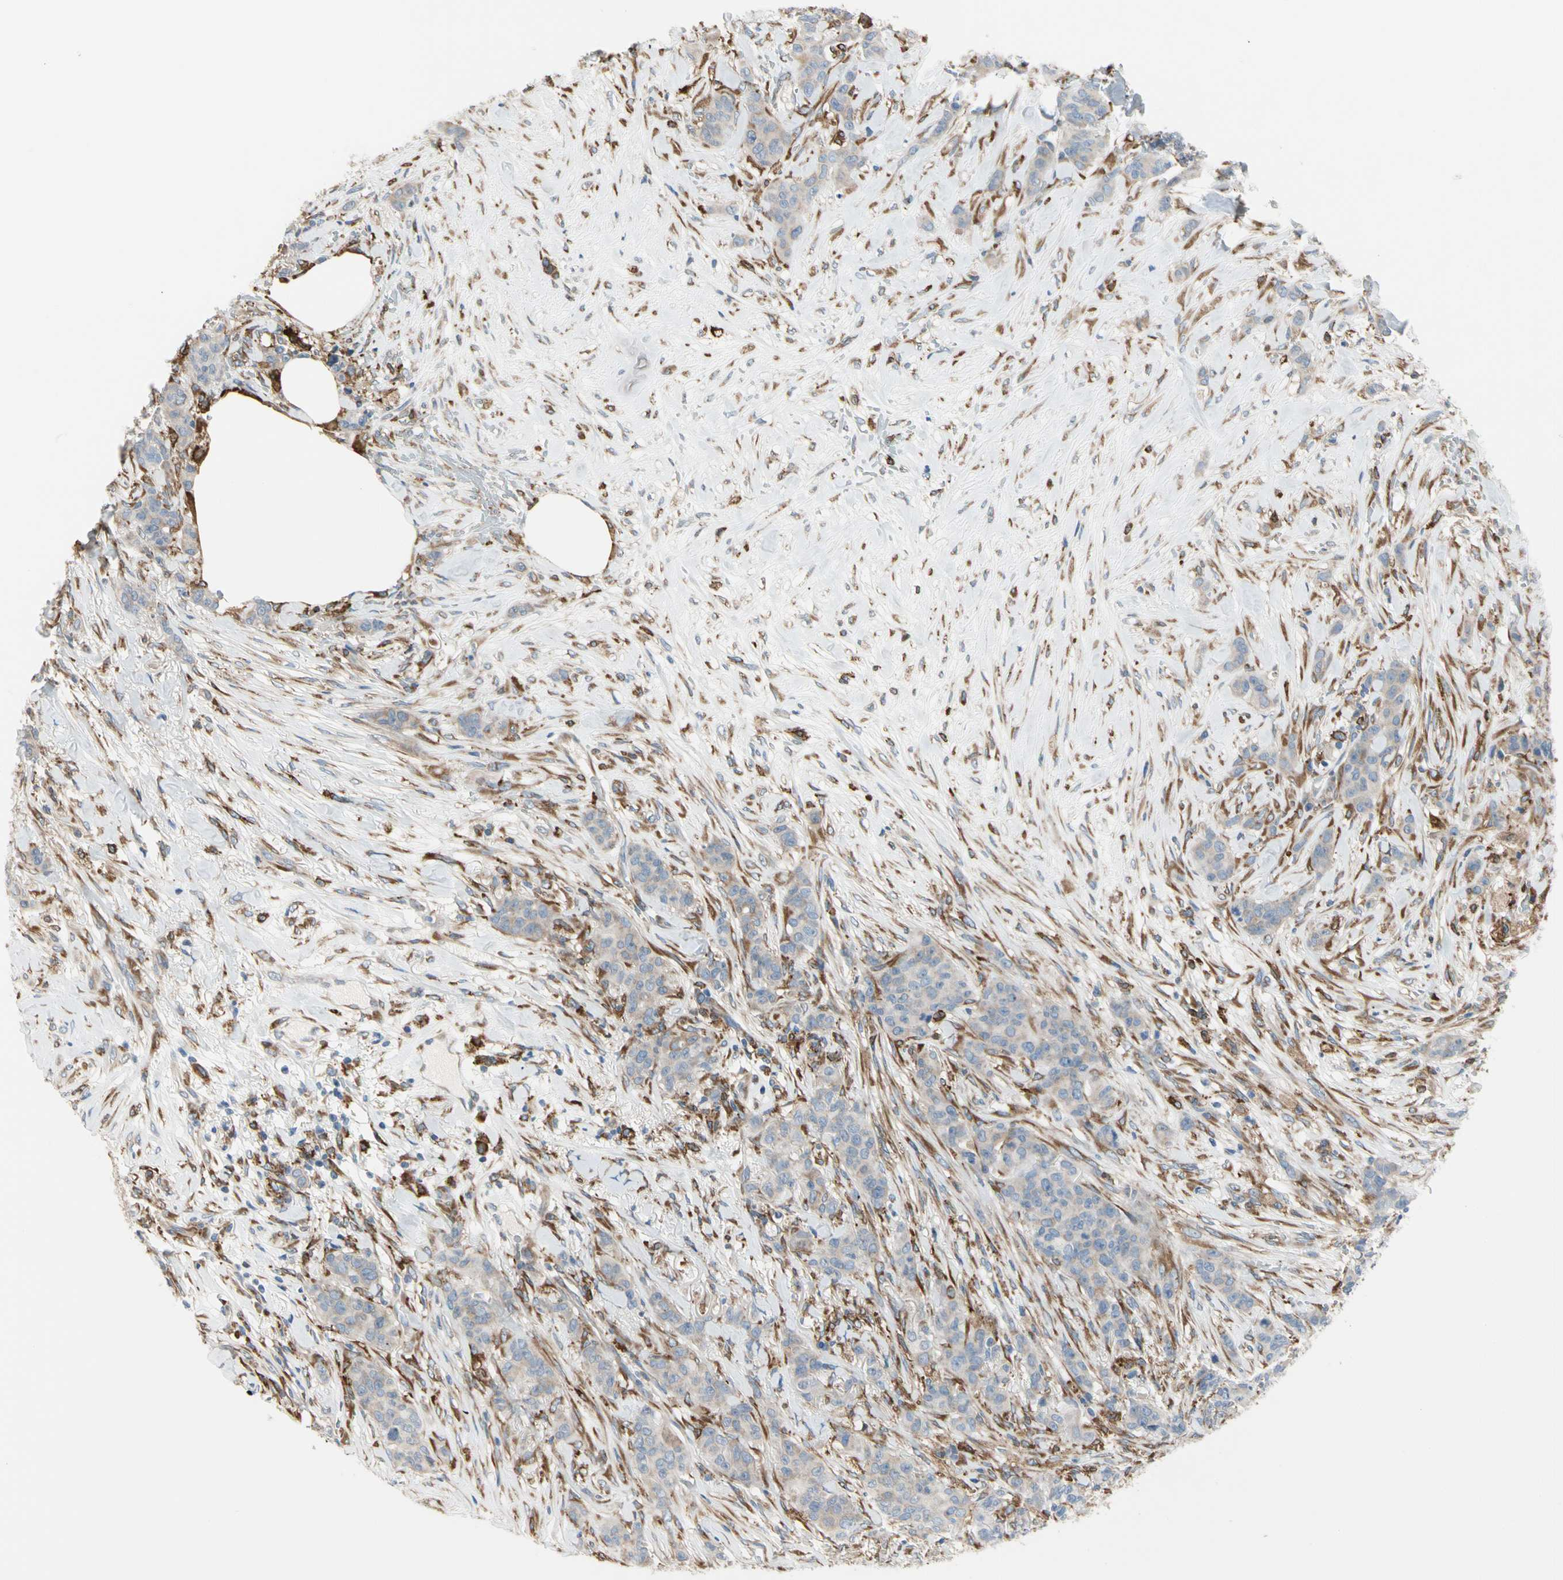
{"staining": {"intensity": "weak", "quantity": "<25%", "location": "cytoplasmic/membranous"}, "tissue": "breast cancer", "cell_type": "Tumor cells", "image_type": "cancer", "snomed": [{"axis": "morphology", "description": "Duct carcinoma"}, {"axis": "topography", "description": "Breast"}], "caption": "Breast cancer was stained to show a protein in brown. There is no significant positivity in tumor cells.", "gene": "LRPAP1", "patient": {"sex": "female", "age": 40}}